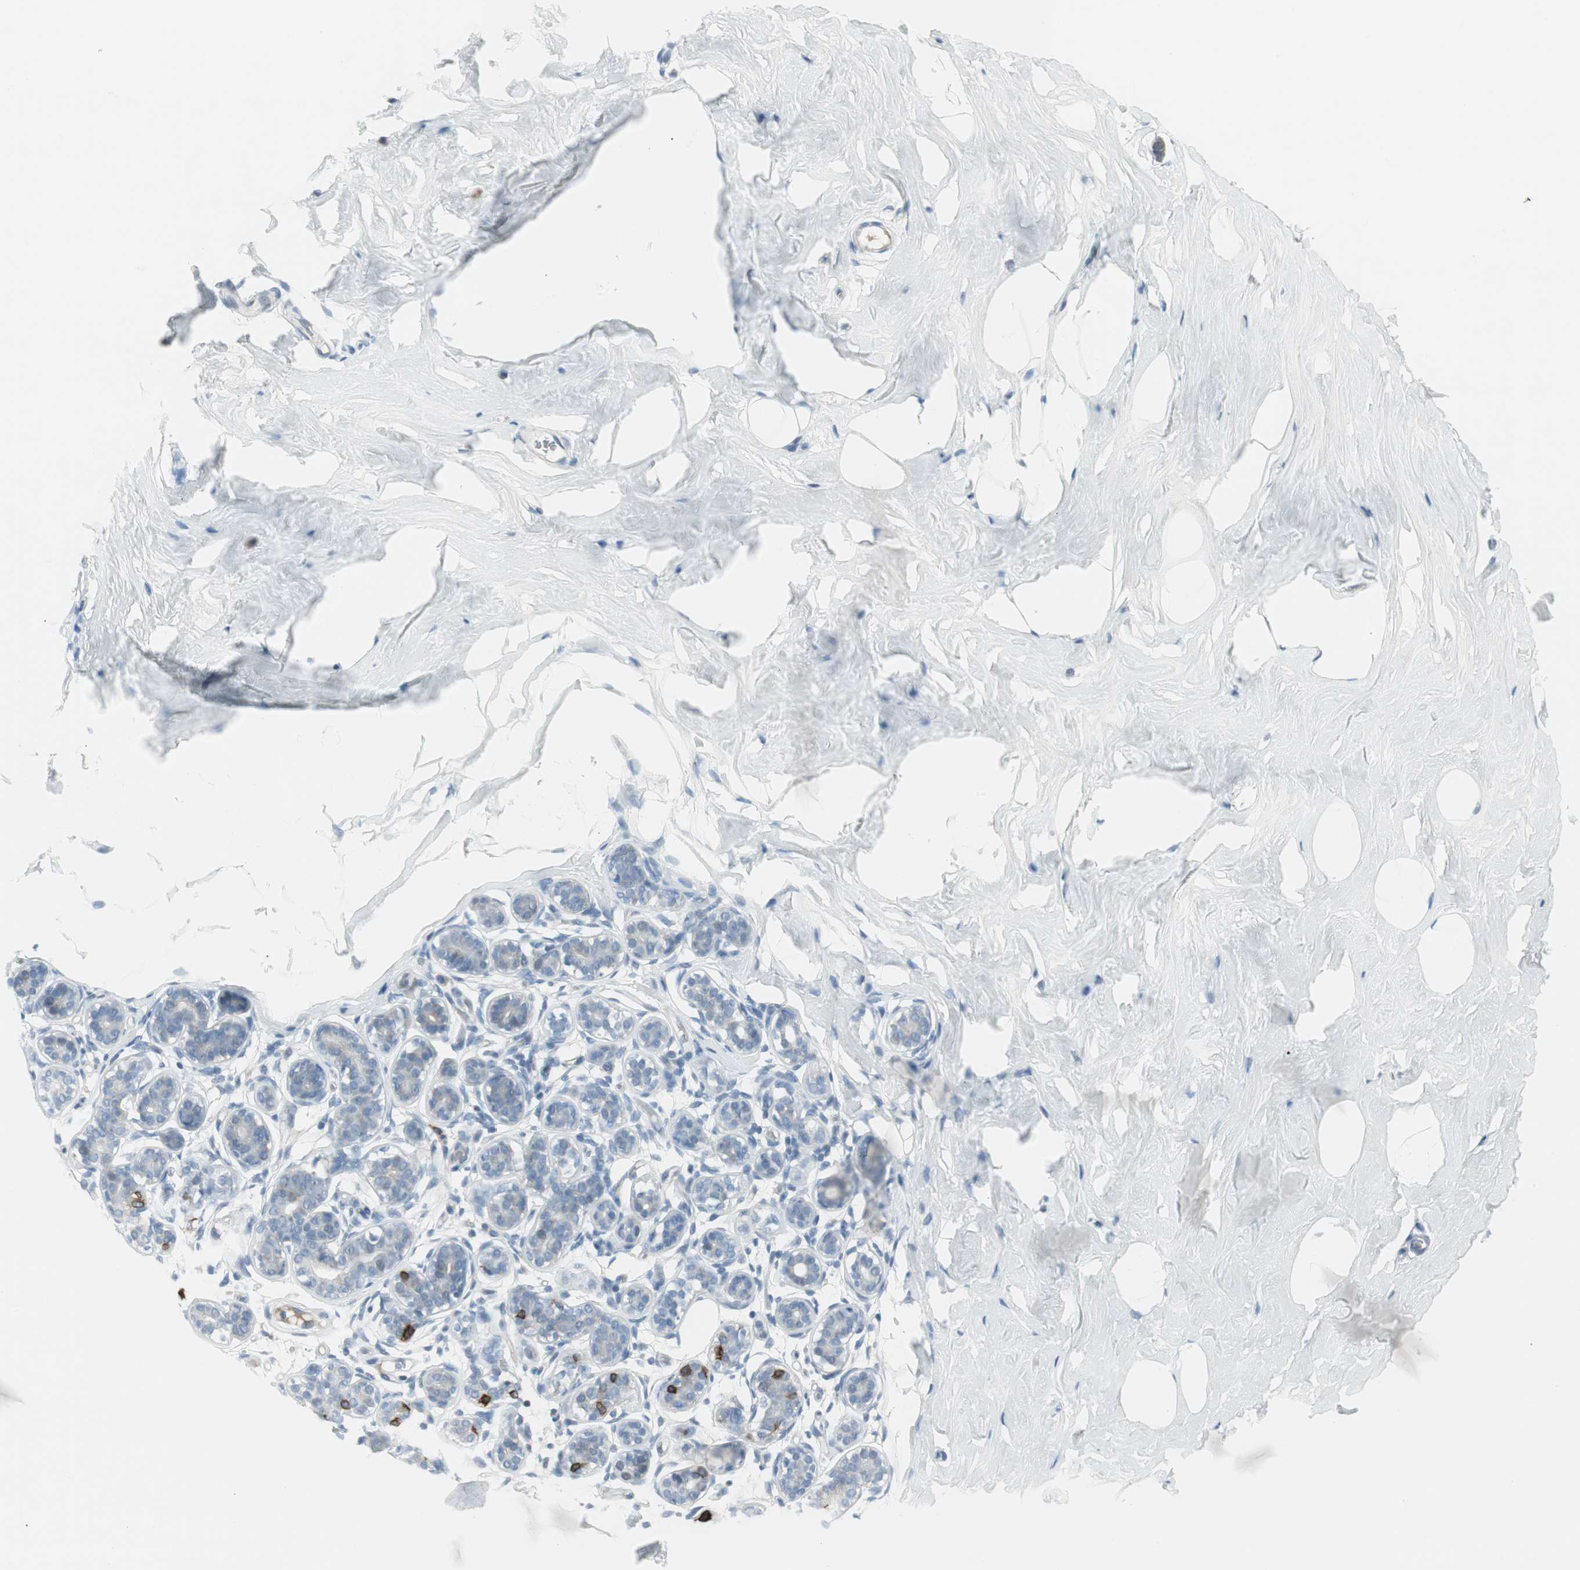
{"staining": {"intensity": "negative", "quantity": "none", "location": "none"}, "tissue": "breast", "cell_type": "Adipocytes", "image_type": "normal", "snomed": [{"axis": "morphology", "description": "Normal tissue, NOS"}, {"axis": "topography", "description": "Breast"}], "caption": "A high-resolution image shows IHC staining of benign breast, which displays no significant positivity in adipocytes.", "gene": "AGR2", "patient": {"sex": "female", "age": 75}}